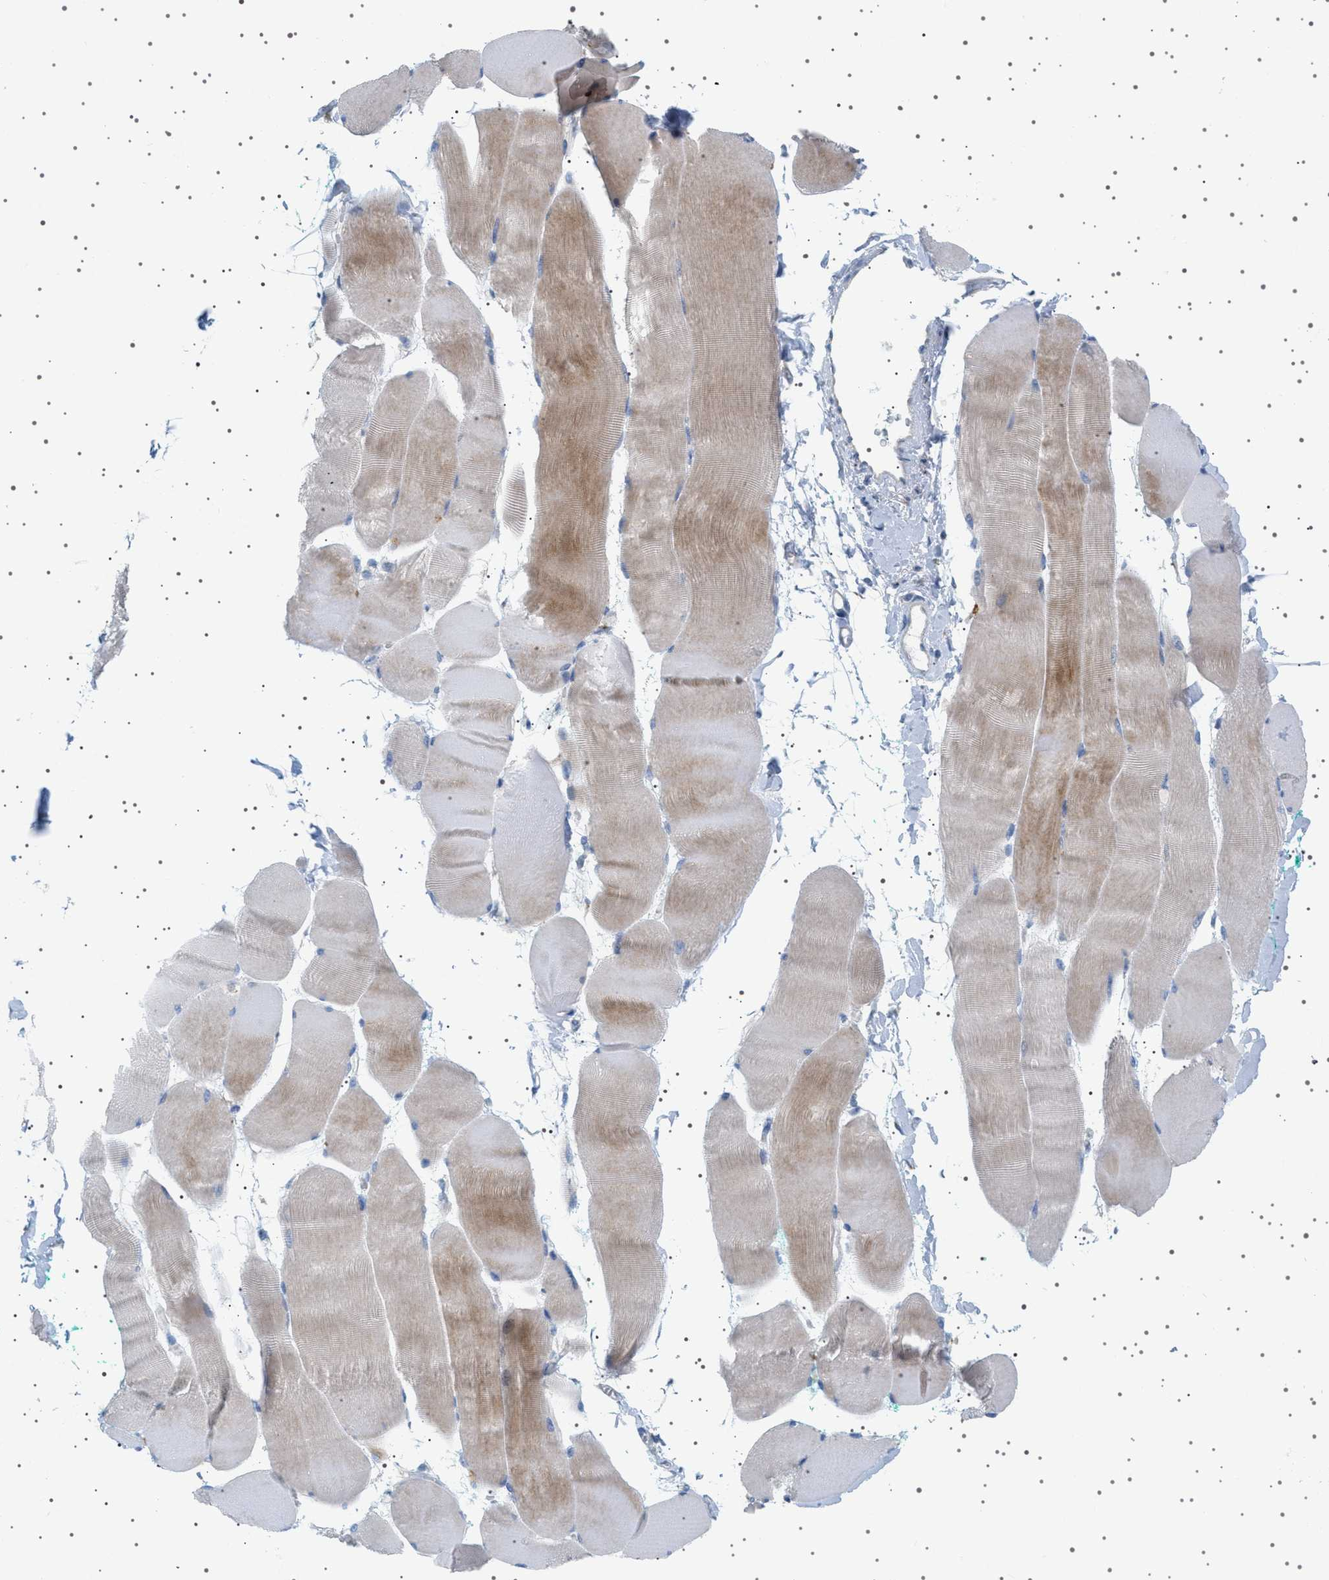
{"staining": {"intensity": "moderate", "quantity": "<25%", "location": "cytoplasmic/membranous"}, "tissue": "skeletal muscle", "cell_type": "Myocytes", "image_type": "normal", "snomed": [{"axis": "morphology", "description": "Normal tissue, NOS"}, {"axis": "morphology", "description": "Squamous cell carcinoma, NOS"}, {"axis": "topography", "description": "Skeletal muscle"}], "caption": "Benign skeletal muscle was stained to show a protein in brown. There is low levels of moderate cytoplasmic/membranous staining in approximately <25% of myocytes.", "gene": "ADCY10", "patient": {"sex": "male", "age": 51}}